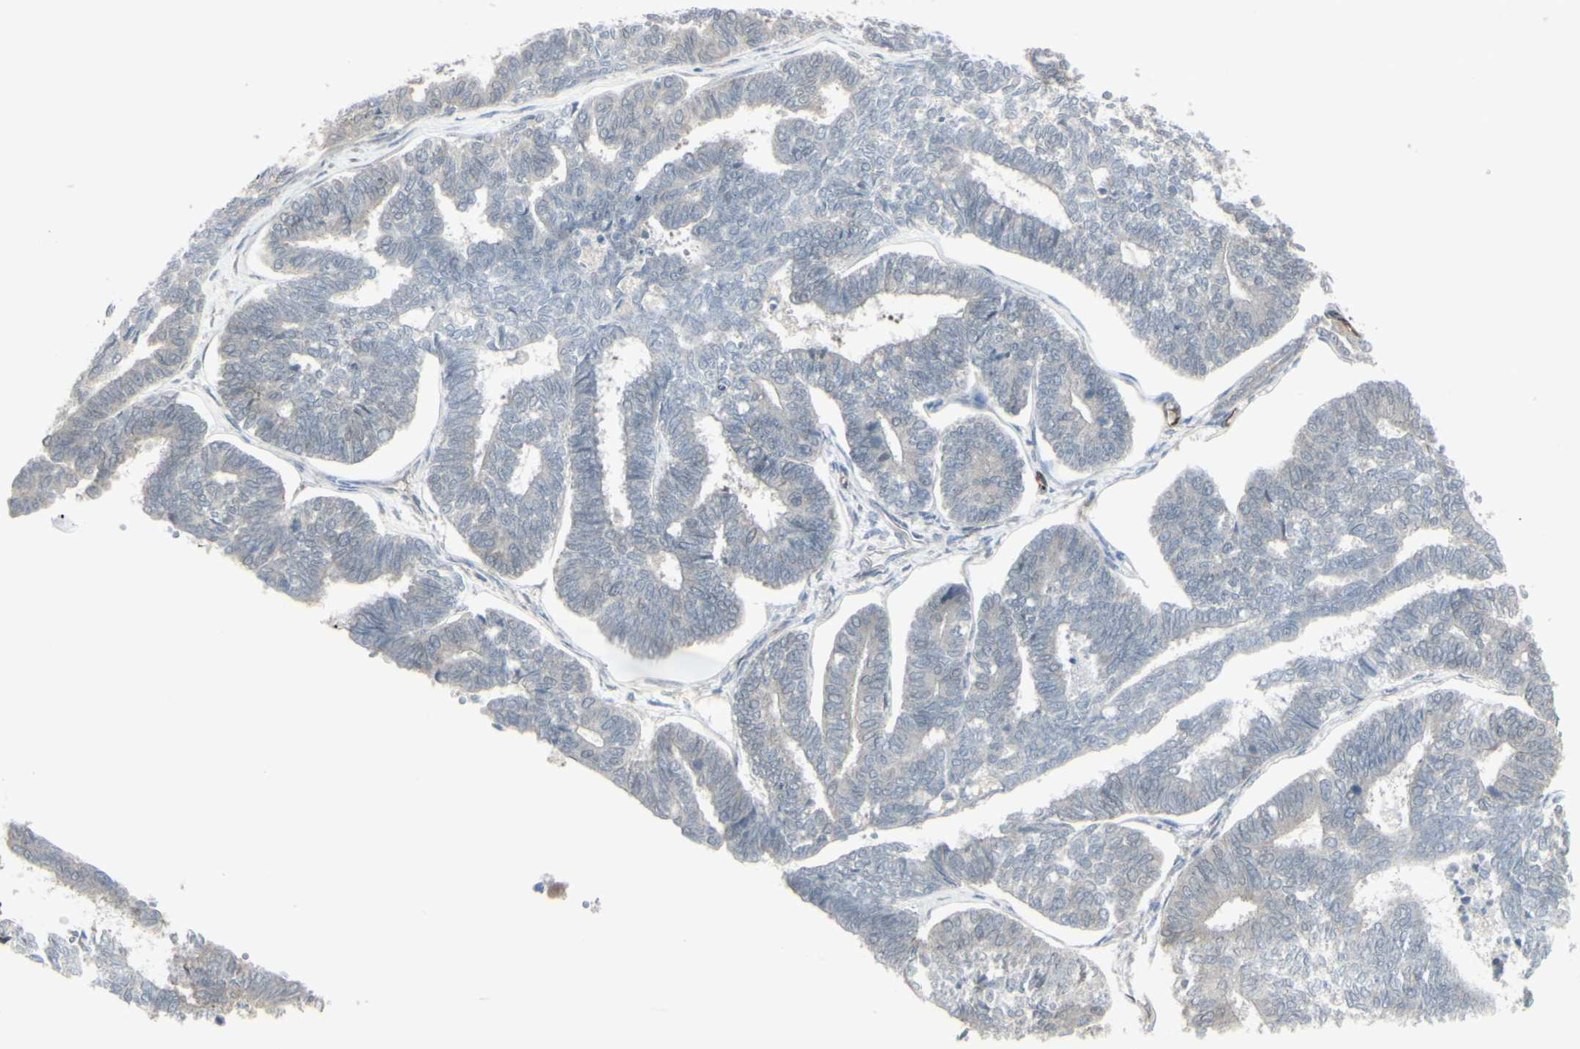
{"staining": {"intensity": "weak", "quantity": "25%-75%", "location": "cytoplasmic/membranous"}, "tissue": "endometrial cancer", "cell_type": "Tumor cells", "image_type": "cancer", "snomed": [{"axis": "morphology", "description": "Adenocarcinoma, NOS"}, {"axis": "topography", "description": "Endometrium"}], "caption": "Weak cytoplasmic/membranous staining is appreciated in approximately 25%-75% of tumor cells in endometrial cancer.", "gene": "DTX3L", "patient": {"sex": "female", "age": 70}}